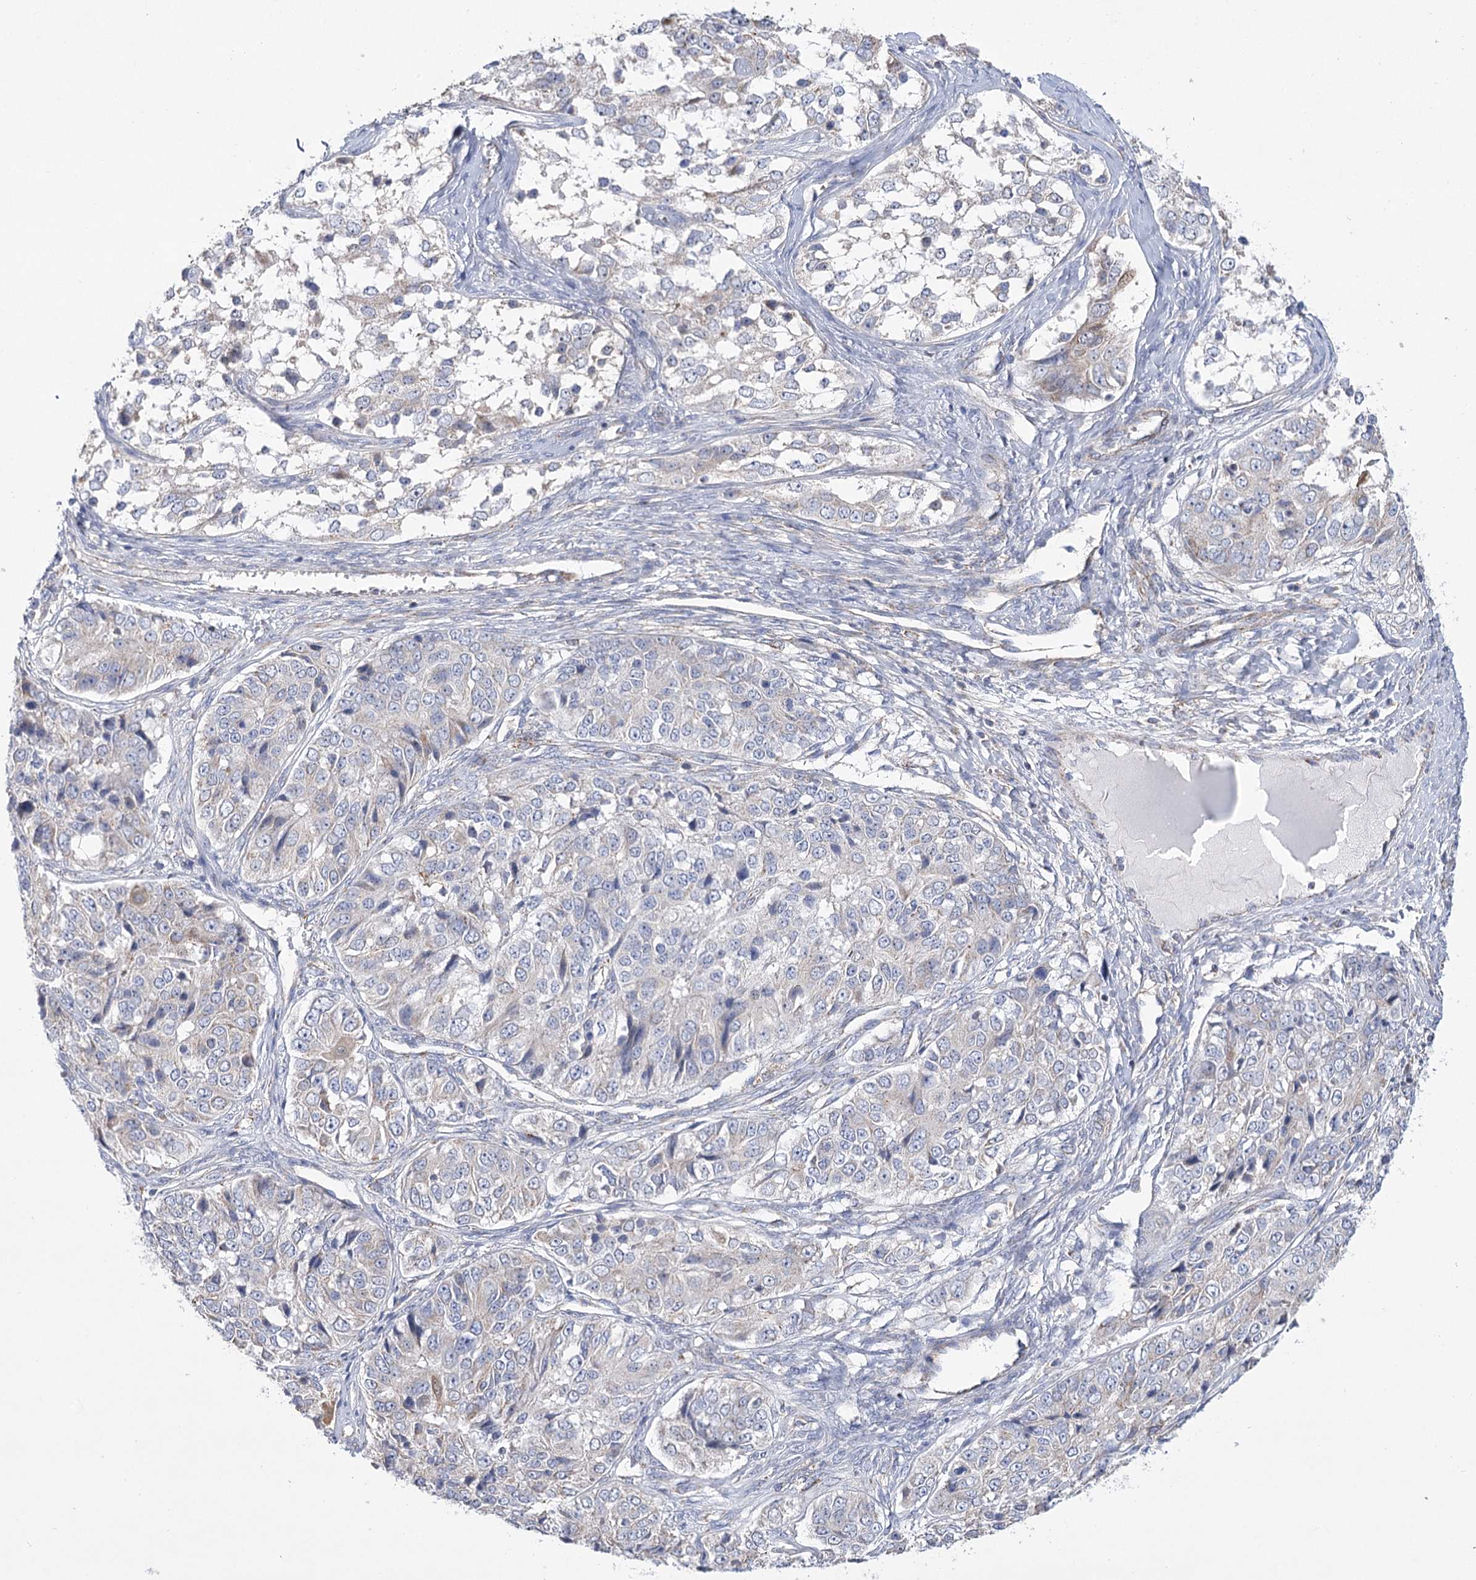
{"staining": {"intensity": "negative", "quantity": "none", "location": "none"}, "tissue": "ovarian cancer", "cell_type": "Tumor cells", "image_type": "cancer", "snomed": [{"axis": "morphology", "description": "Carcinoma, endometroid"}, {"axis": "topography", "description": "Ovary"}], "caption": "Tumor cells are negative for brown protein staining in ovarian cancer (endometroid carcinoma).", "gene": "SNX7", "patient": {"sex": "female", "age": 51}}